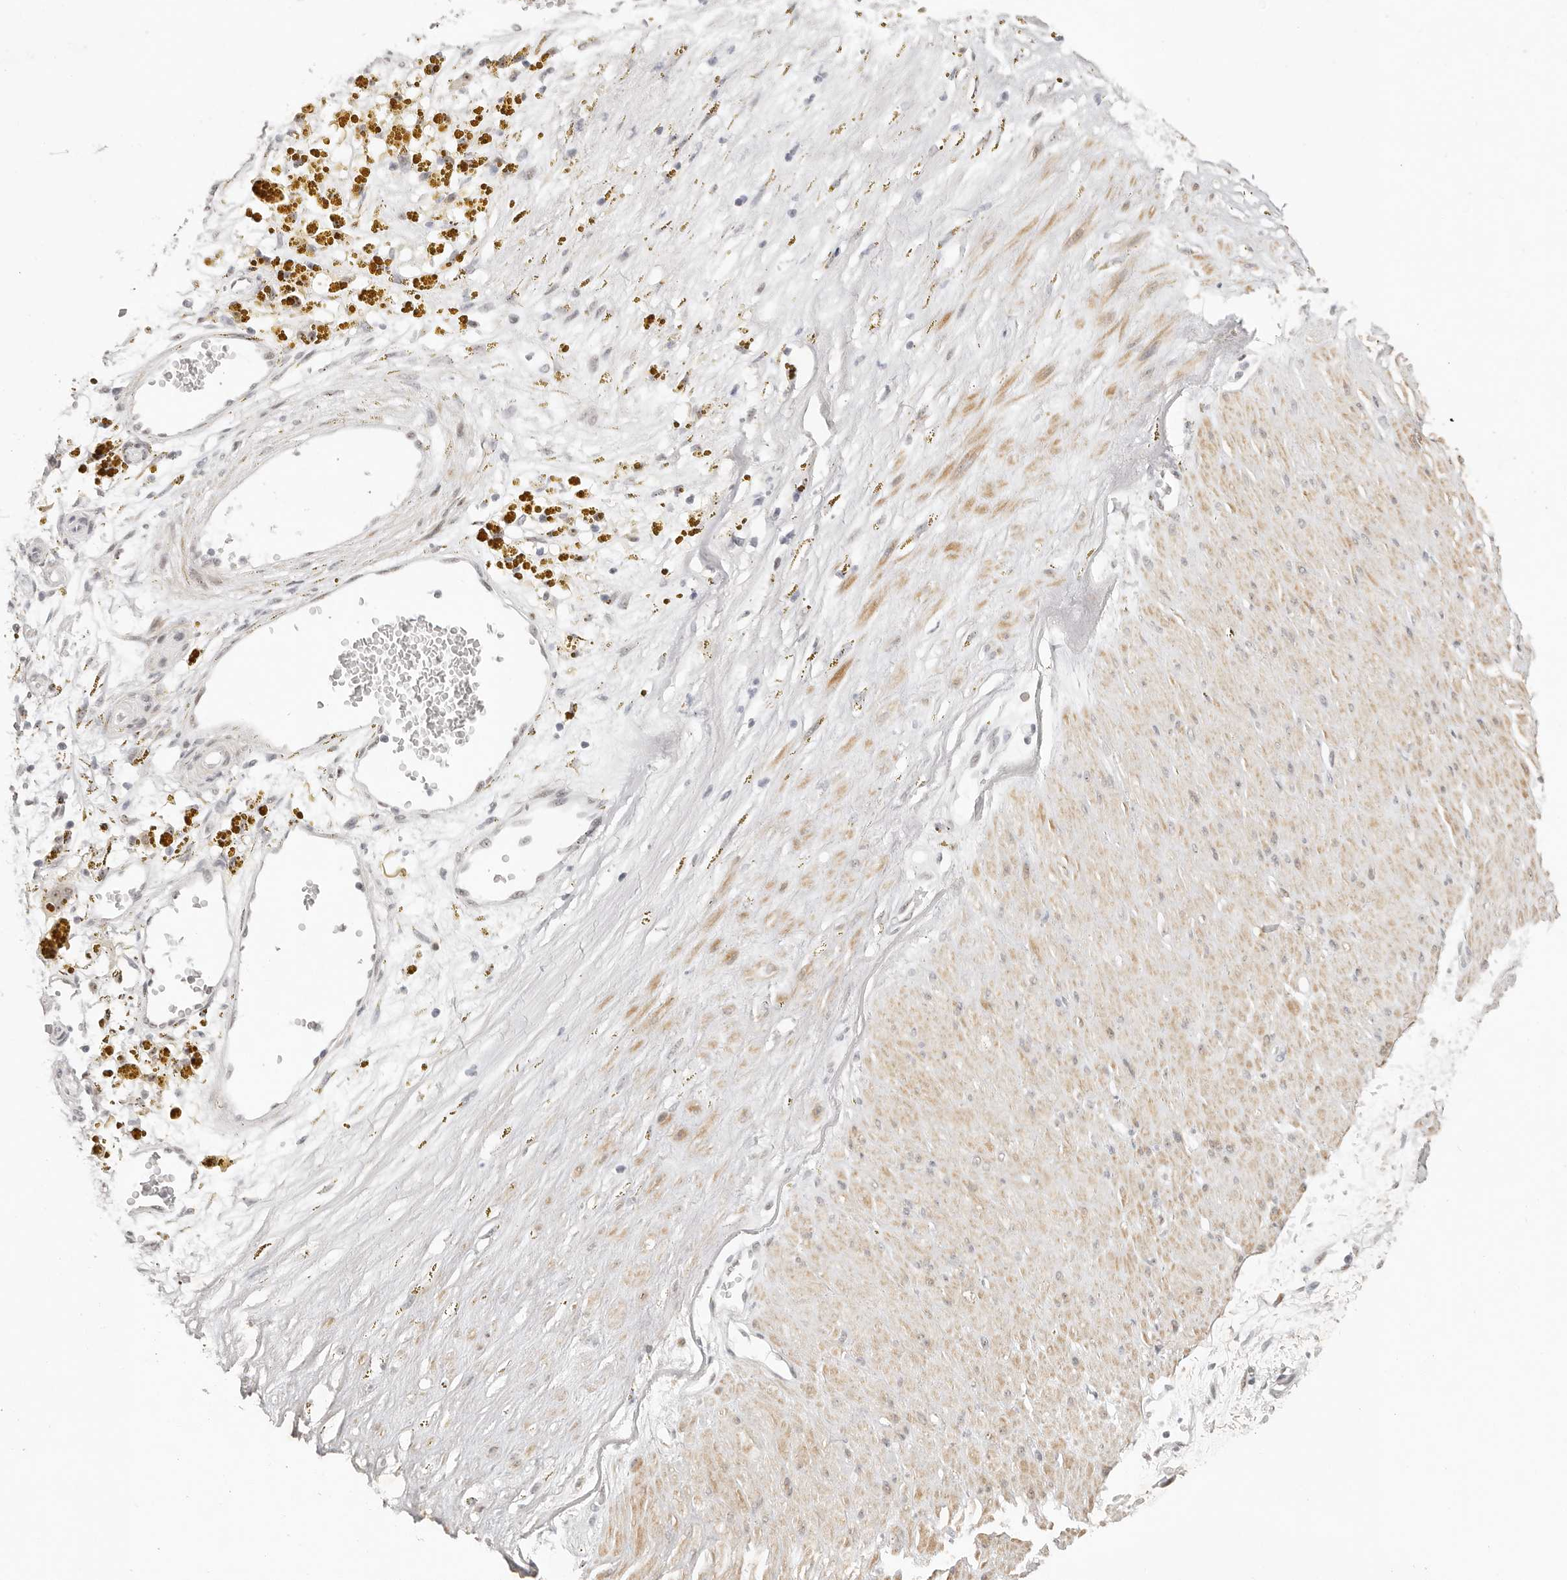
{"staining": {"intensity": "negative", "quantity": "none", "location": "none"}, "tissue": "adipose tissue", "cell_type": "Adipocytes", "image_type": "normal", "snomed": [{"axis": "morphology", "description": "Normal tissue, NOS"}, {"axis": "topography", "description": "Soft tissue"}], "caption": "High power microscopy image of an immunohistochemistry histopathology image of unremarkable adipose tissue, revealing no significant positivity in adipocytes.", "gene": "LARP7", "patient": {"sex": "male", "age": 72}}